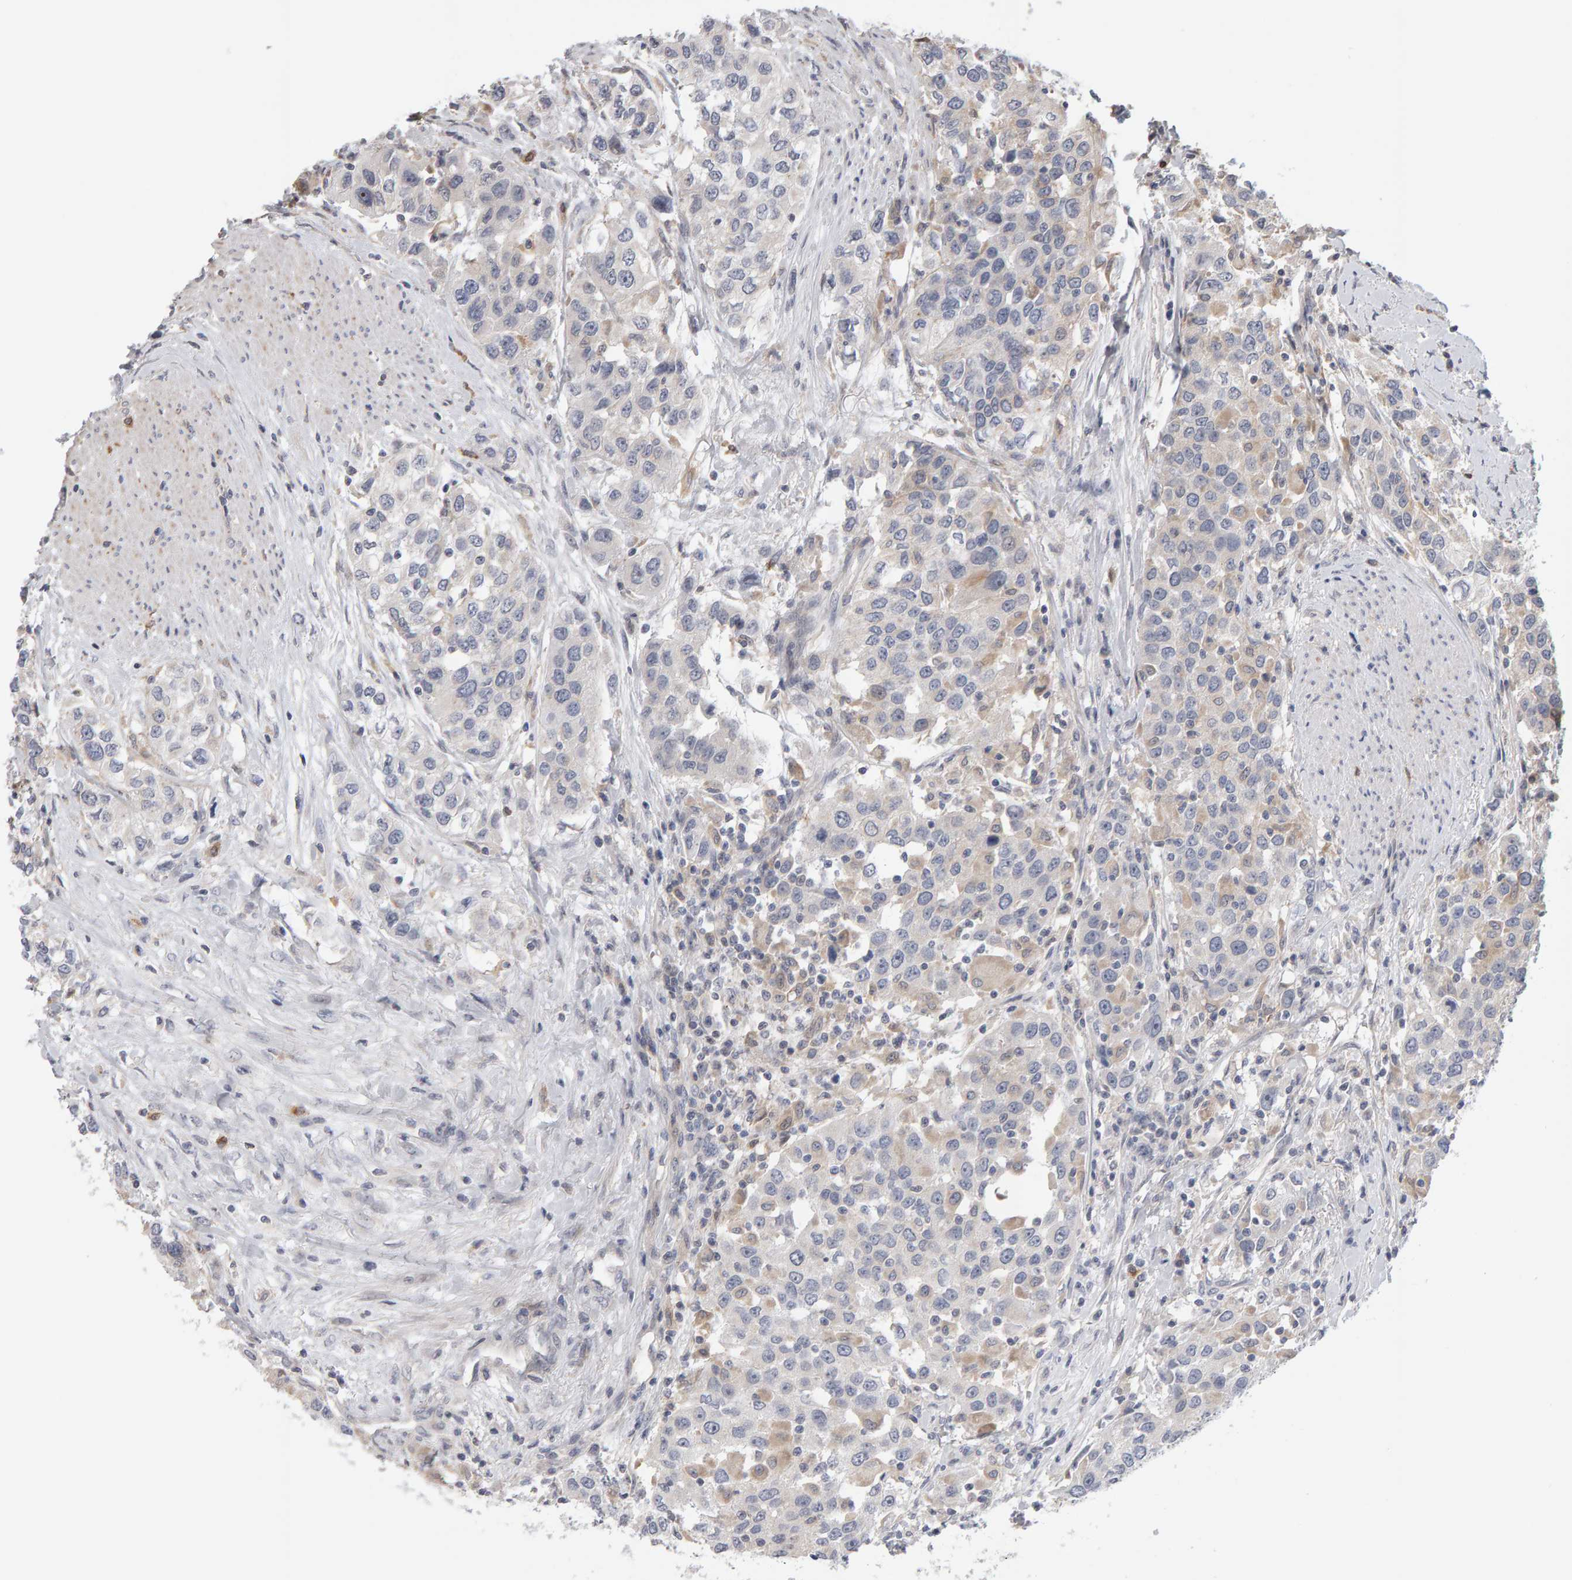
{"staining": {"intensity": "negative", "quantity": "none", "location": "none"}, "tissue": "urothelial cancer", "cell_type": "Tumor cells", "image_type": "cancer", "snomed": [{"axis": "morphology", "description": "Urothelial carcinoma, High grade"}, {"axis": "topography", "description": "Urinary bladder"}], "caption": "The image reveals no significant expression in tumor cells of urothelial cancer.", "gene": "MSRA", "patient": {"sex": "female", "age": 80}}